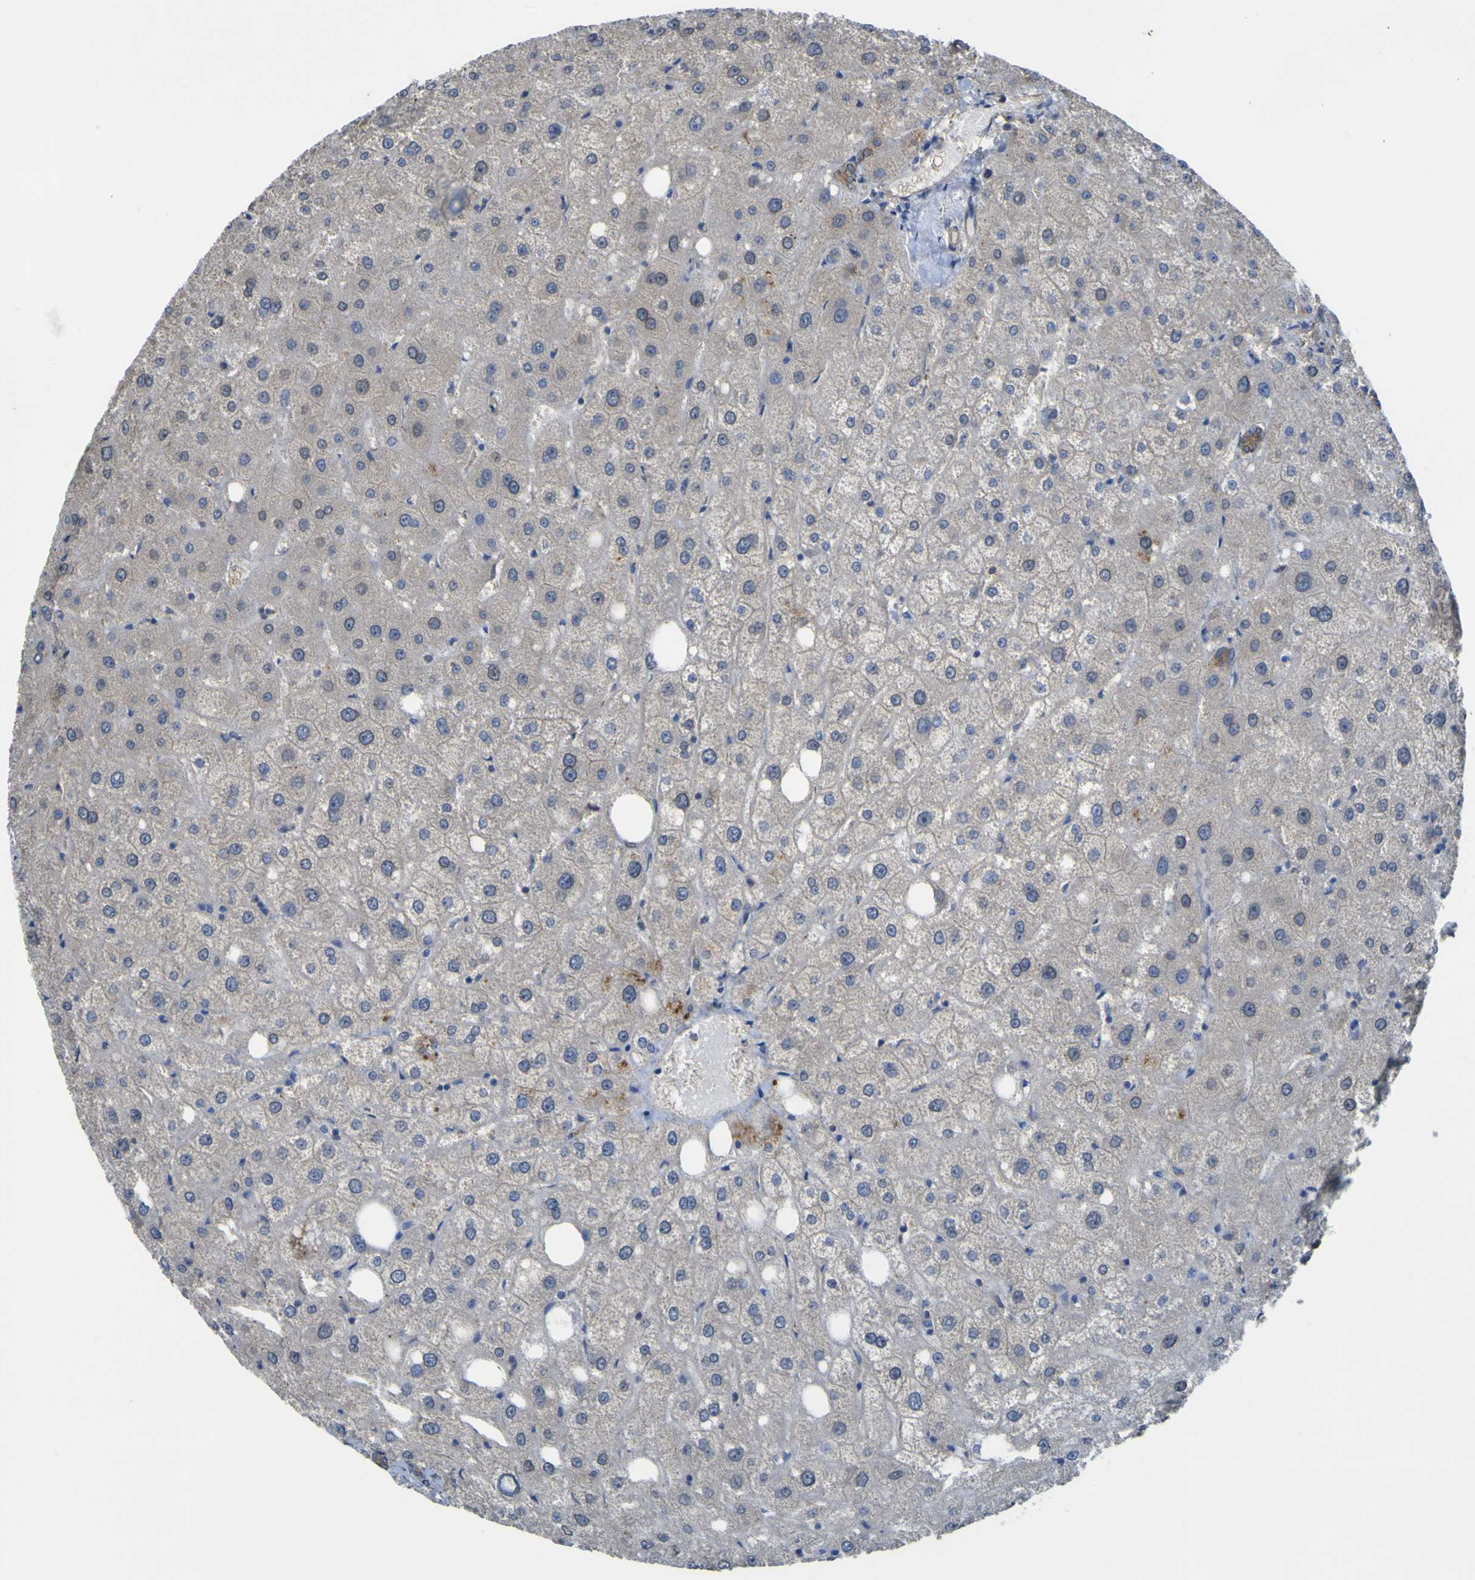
{"staining": {"intensity": "weak", "quantity": ">75%", "location": "cytoplasmic/membranous"}, "tissue": "liver", "cell_type": "Cholangiocytes", "image_type": "normal", "snomed": [{"axis": "morphology", "description": "Normal tissue, NOS"}, {"axis": "topography", "description": "Liver"}], "caption": "Immunohistochemical staining of unremarkable liver exhibits weak cytoplasmic/membranous protein staining in about >75% of cholangiocytes.", "gene": "TNFSF15", "patient": {"sex": "male", "age": 73}}